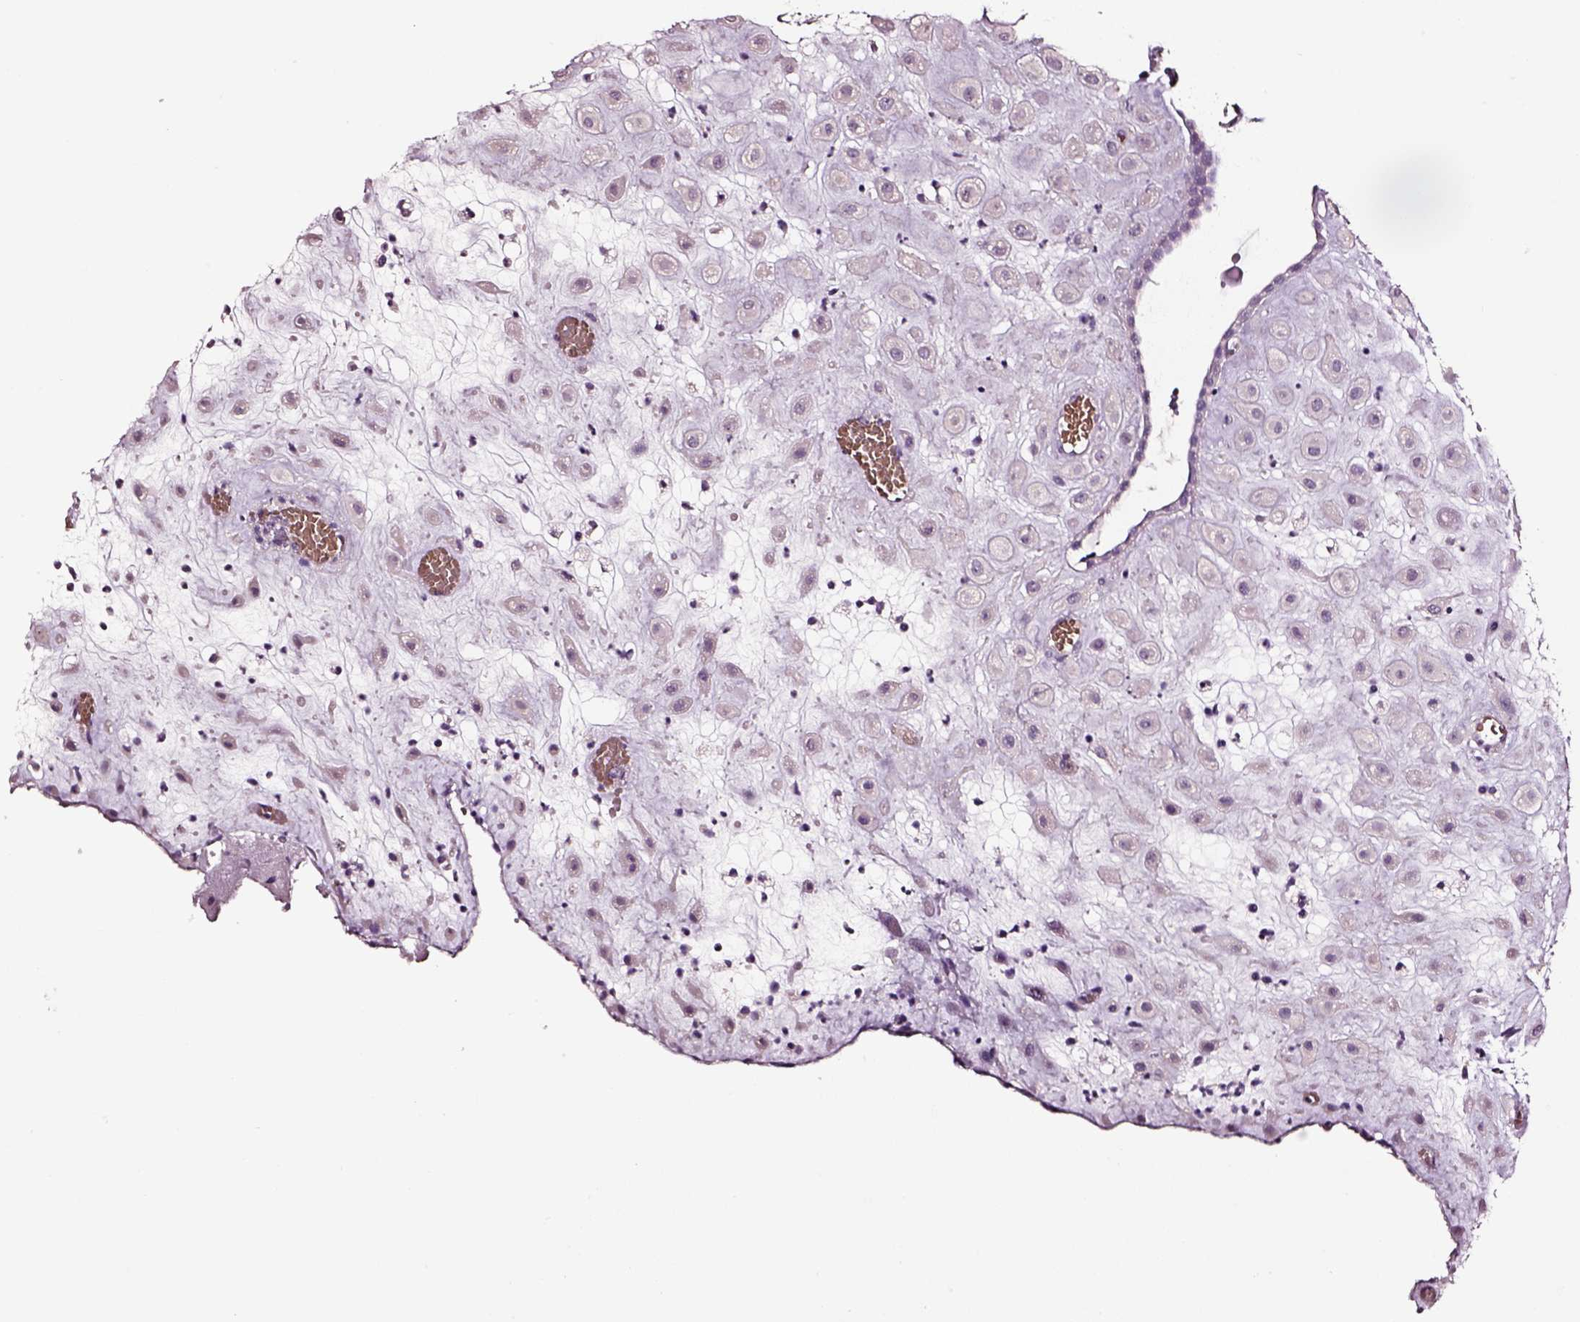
{"staining": {"intensity": "negative", "quantity": "none", "location": "none"}, "tissue": "placenta", "cell_type": "Decidual cells", "image_type": "normal", "snomed": [{"axis": "morphology", "description": "Normal tissue, NOS"}, {"axis": "topography", "description": "Placenta"}], "caption": "The photomicrograph reveals no significant positivity in decidual cells of placenta.", "gene": "AADAT", "patient": {"sex": "female", "age": 24}}